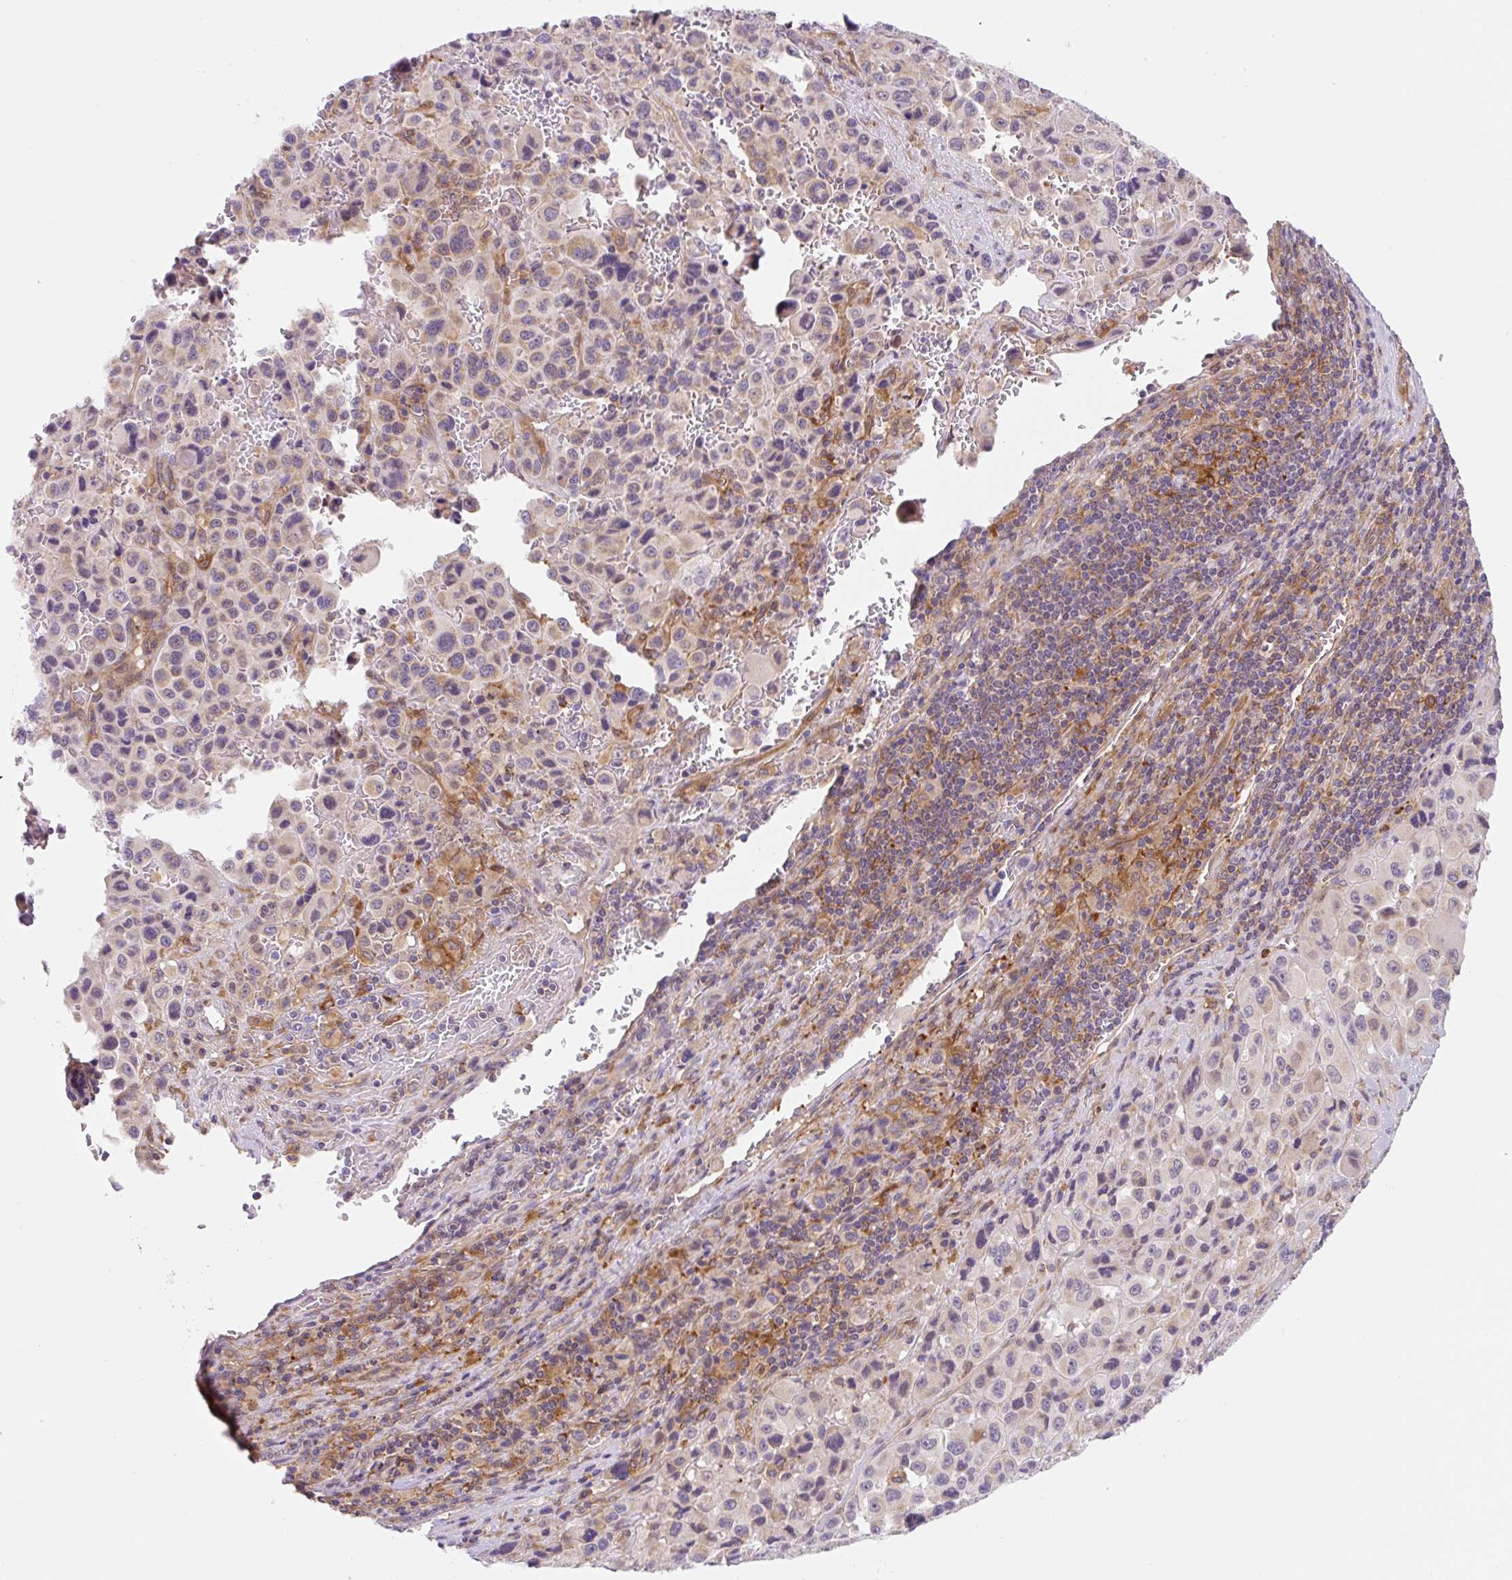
{"staining": {"intensity": "weak", "quantity": "<25%", "location": "cytoplasmic/membranous"}, "tissue": "melanoma", "cell_type": "Tumor cells", "image_type": "cancer", "snomed": [{"axis": "morphology", "description": "Malignant melanoma, Metastatic site"}, {"axis": "topography", "description": "Lymph node"}], "caption": "This is an immunohistochemistry image of melanoma. There is no expression in tumor cells.", "gene": "OMA1", "patient": {"sex": "female", "age": 65}}